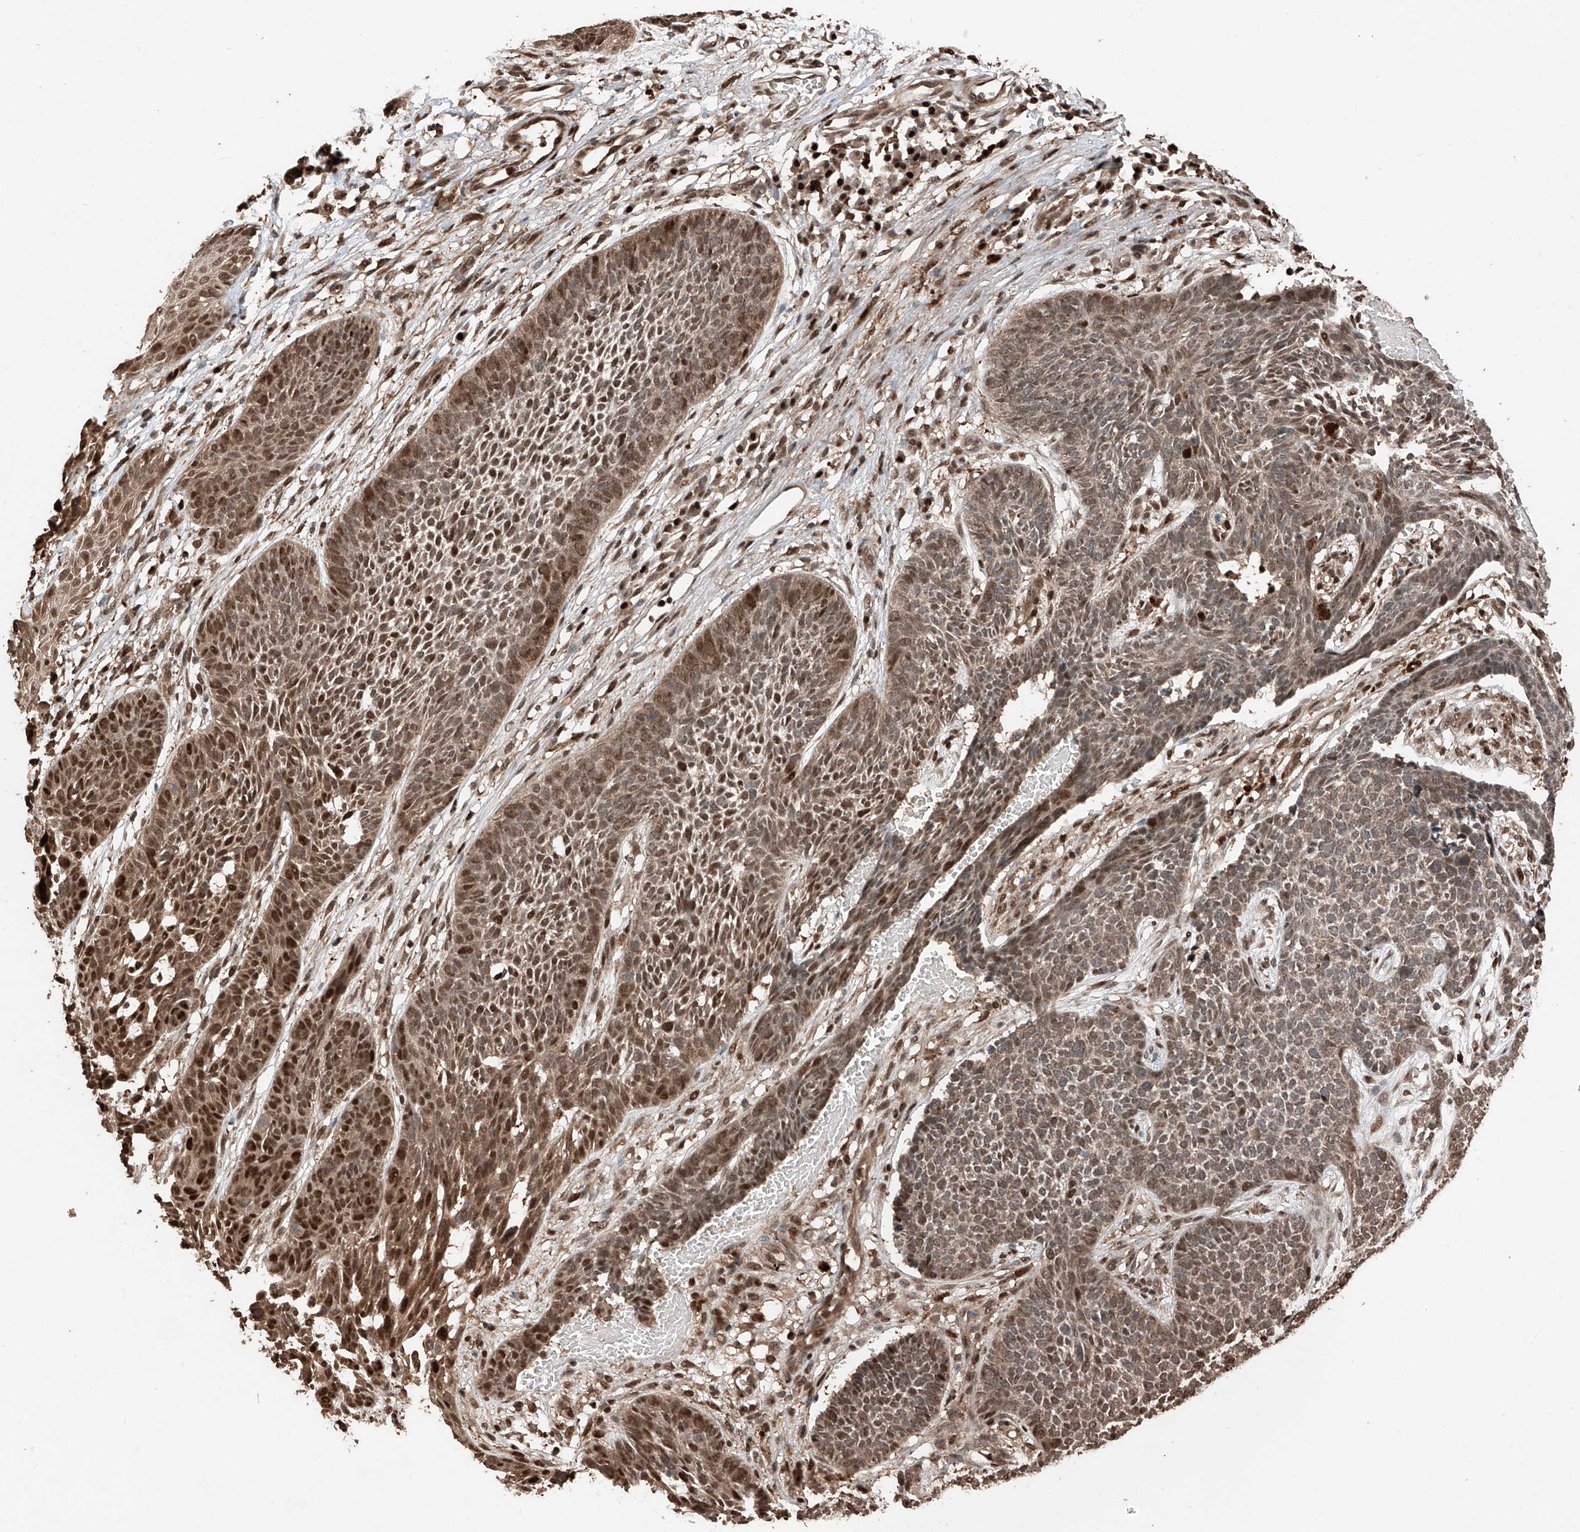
{"staining": {"intensity": "moderate", "quantity": ">75%", "location": "cytoplasmic/membranous,nuclear"}, "tissue": "skin cancer", "cell_type": "Tumor cells", "image_type": "cancer", "snomed": [{"axis": "morphology", "description": "Basal cell carcinoma"}, {"axis": "topography", "description": "Skin"}], "caption": "Basal cell carcinoma (skin) stained with a brown dye exhibits moderate cytoplasmic/membranous and nuclear positive expression in approximately >75% of tumor cells.", "gene": "RMND1", "patient": {"sex": "female", "age": 84}}